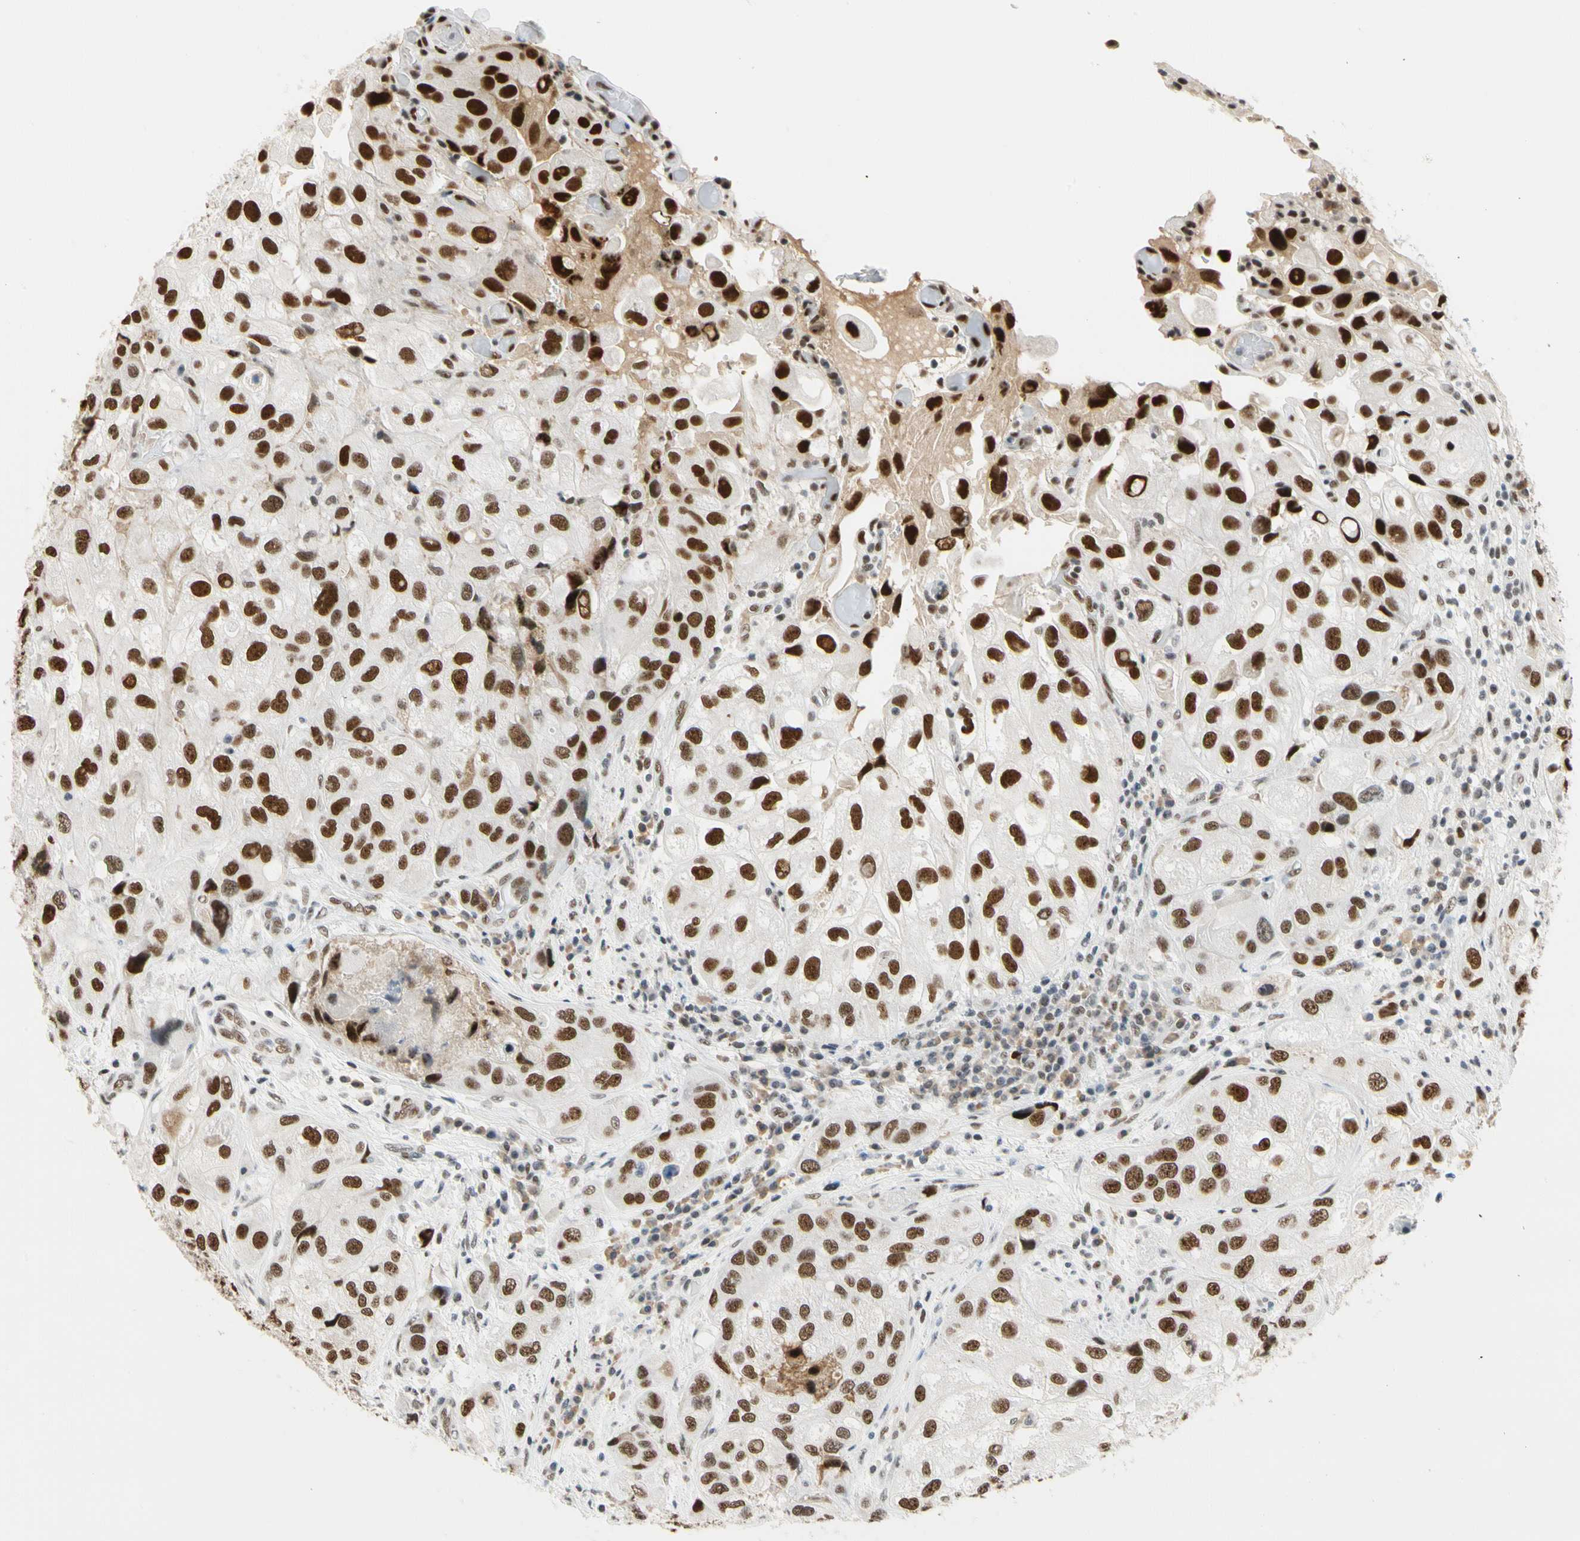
{"staining": {"intensity": "strong", "quantity": ">75%", "location": "nuclear"}, "tissue": "urothelial cancer", "cell_type": "Tumor cells", "image_type": "cancer", "snomed": [{"axis": "morphology", "description": "Urothelial carcinoma, High grade"}, {"axis": "topography", "description": "Urinary bladder"}], "caption": "This photomicrograph reveals immunohistochemistry staining of urothelial carcinoma (high-grade), with high strong nuclear staining in approximately >75% of tumor cells.", "gene": "ZSCAN16", "patient": {"sex": "female", "age": 64}}